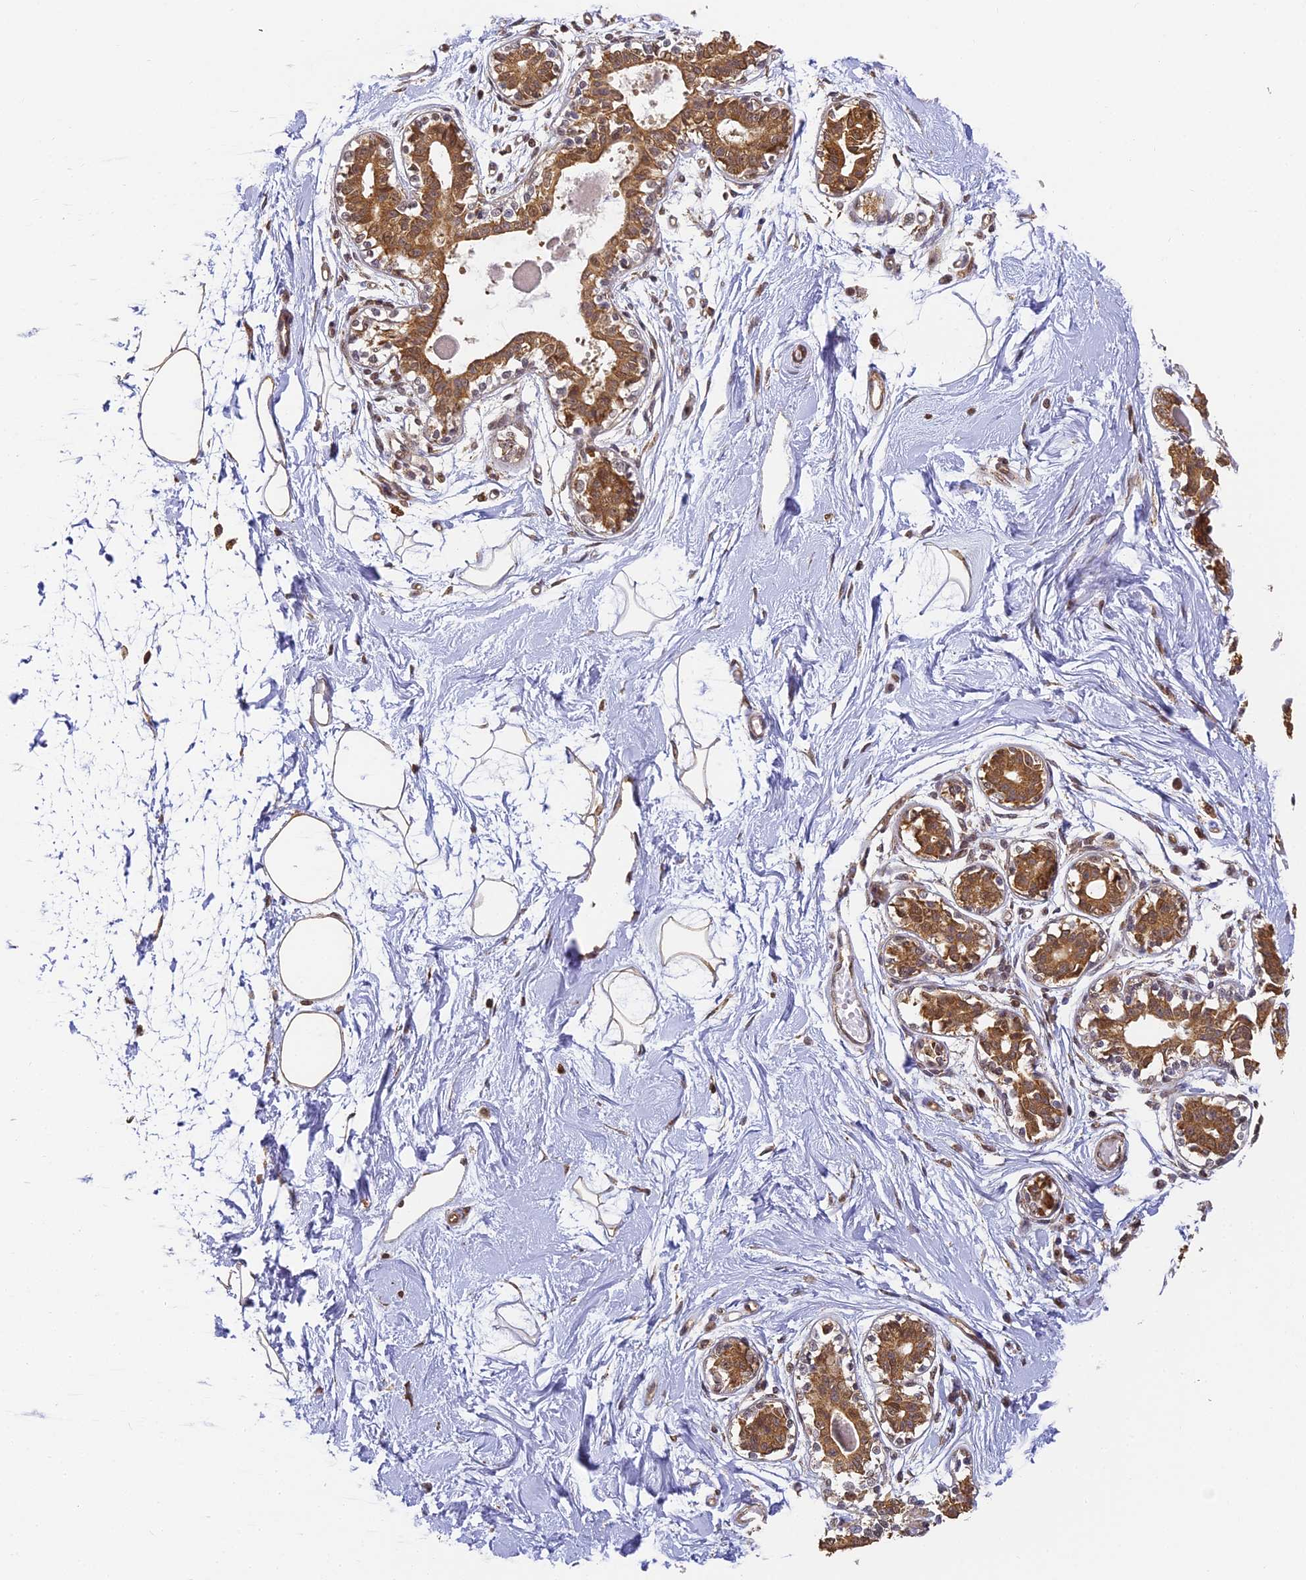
{"staining": {"intensity": "weak", "quantity": ">75%", "location": "cytoplasmic/membranous"}, "tissue": "breast", "cell_type": "Adipocytes", "image_type": "normal", "snomed": [{"axis": "morphology", "description": "Normal tissue, NOS"}, {"axis": "topography", "description": "Breast"}], "caption": "Immunohistochemistry micrograph of normal breast: human breast stained using IHC exhibits low levels of weak protein expression localized specifically in the cytoplasmic/membranous of adipocytes, appearing as a cytoplasmic/membranous brown color.", "gene": "ENSG00000268870", "patient": {"sex": "female", "age": 45}}